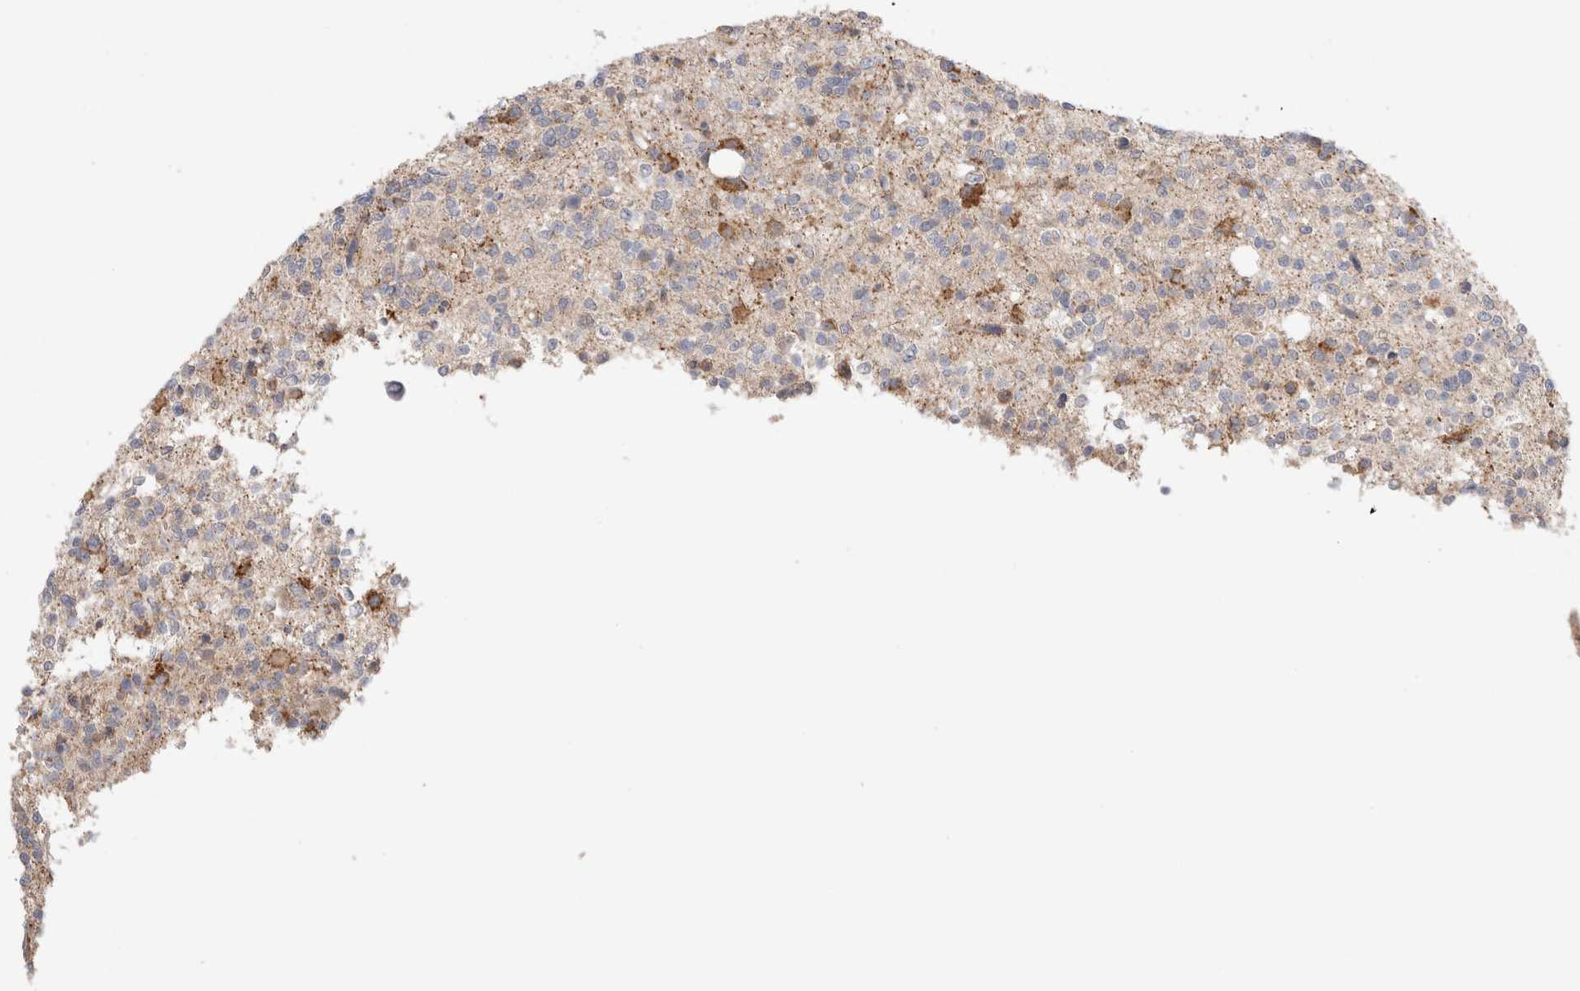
{"staining": {"intensity": "moderate", "quantity": "<25%", "location": "cytoplasmic/membranous"}, "tissue": "glioma", "cell_type": "Tumor cells", "image_type": "cancer", "snomed": [{"axis": "morphology", "description": "Glioma, malignant, High grade"}, {"axis": "topography", "description": "Brain"}], "caption": "Malignant glioma (high-grade) stained for a protein reveals moderate cytoplasmic/membranous positivity in tumor cells. (DAB (3,3'-diaminobenzidine) IHC with brightfield microscopy, high magnification).", "gene": "NDOR1", "patient": {"sex": "female", "age": 62}}